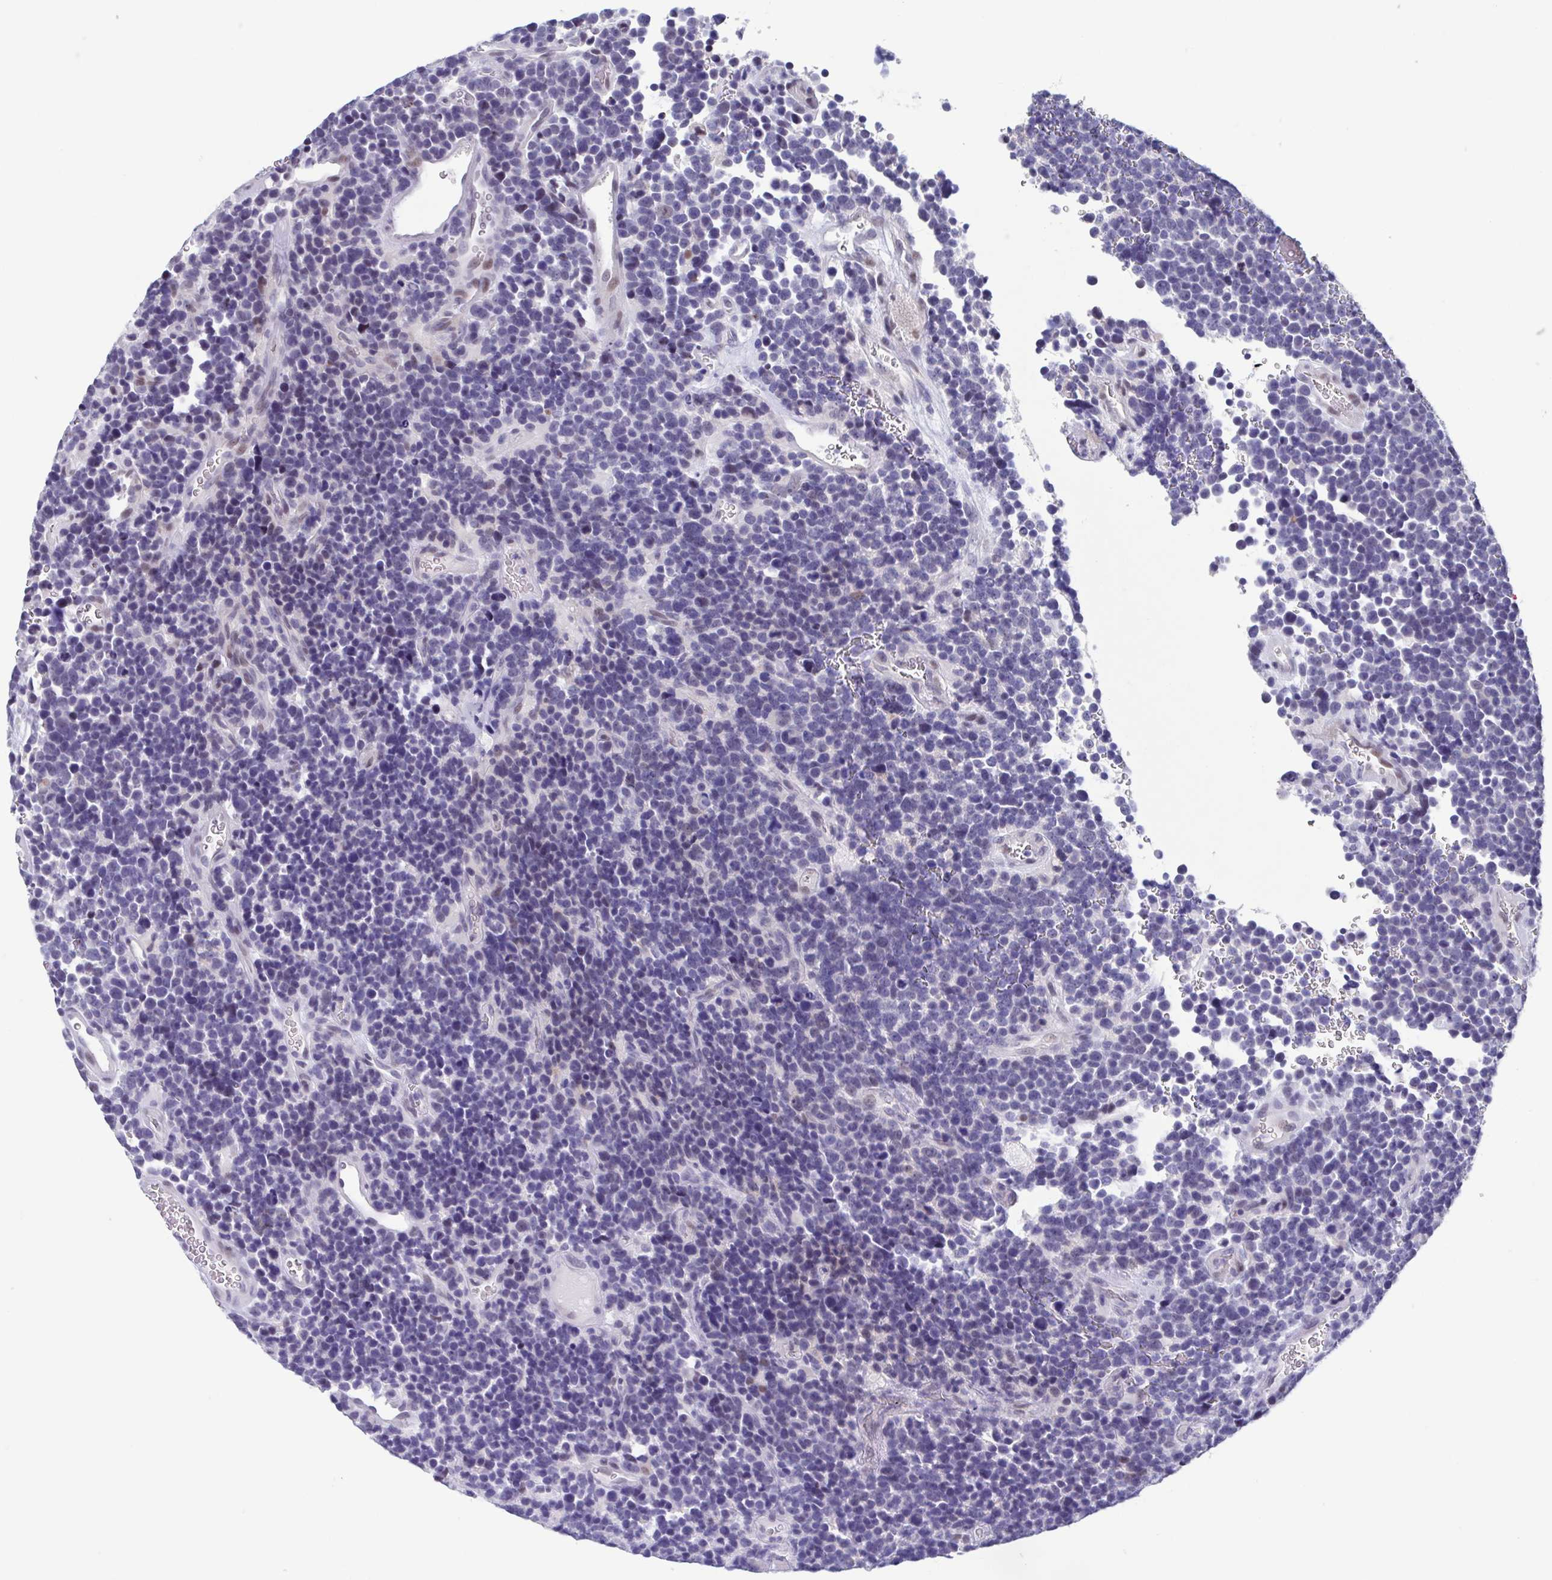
{"staining": {"intensity": "negative", "quantity": "none", "location": "none"}, "tissue": "glioma", "cell_type": "Tumor cells", "image_type": "cancer", "snomed": [{"axis": "morphology", "description": "Glioma, malignant, High grade"}, {"axis": "topography", "description": "Brain"}], "caption": "Human glioma stained for a protein using IHC shows no staining in tumor cells.", "gene": "PERM1", "patient": {"sex": "male", "age": 33}}